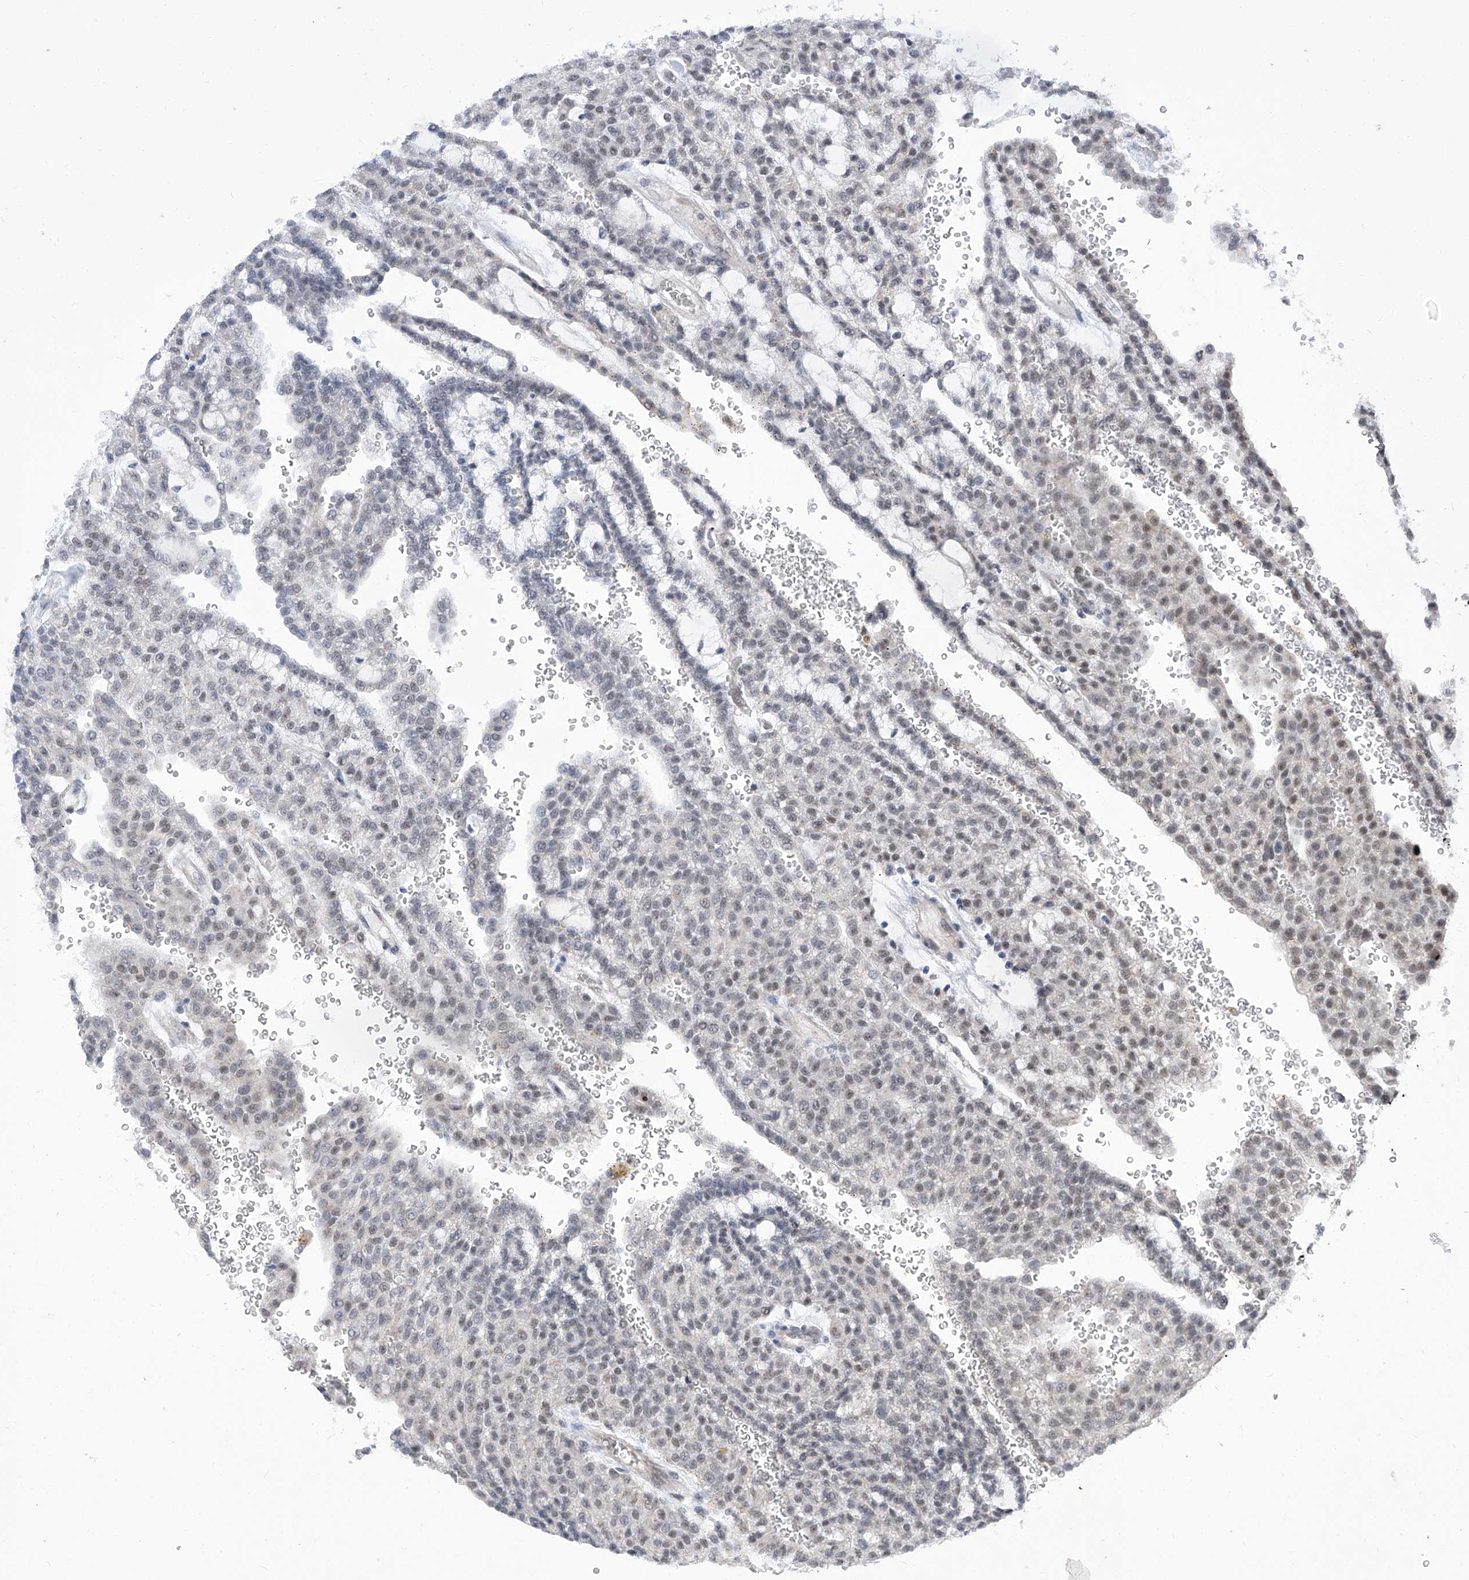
{"staining": {"intensity": "moderate", "quantity": "25%-75%", "location": "nuclear"}, "tissue": "renal cancer", "cell_type": "Tumor cells", "image_type": "cancer", "snomed": [{"axis": "morphology", "description": "Adenocarcinoma, NOS"}, {"axis": "topography", "description": "Kidney"}], "caption": "Approximately 25%-75% of tumor cells in renal cancer (adenocarcinoma) exhibit moderate nuclear protein expression as visualized by brown immunohistochemical staining.", "gene": "SART1", "patient": {"sex": "male", "age": 63}}